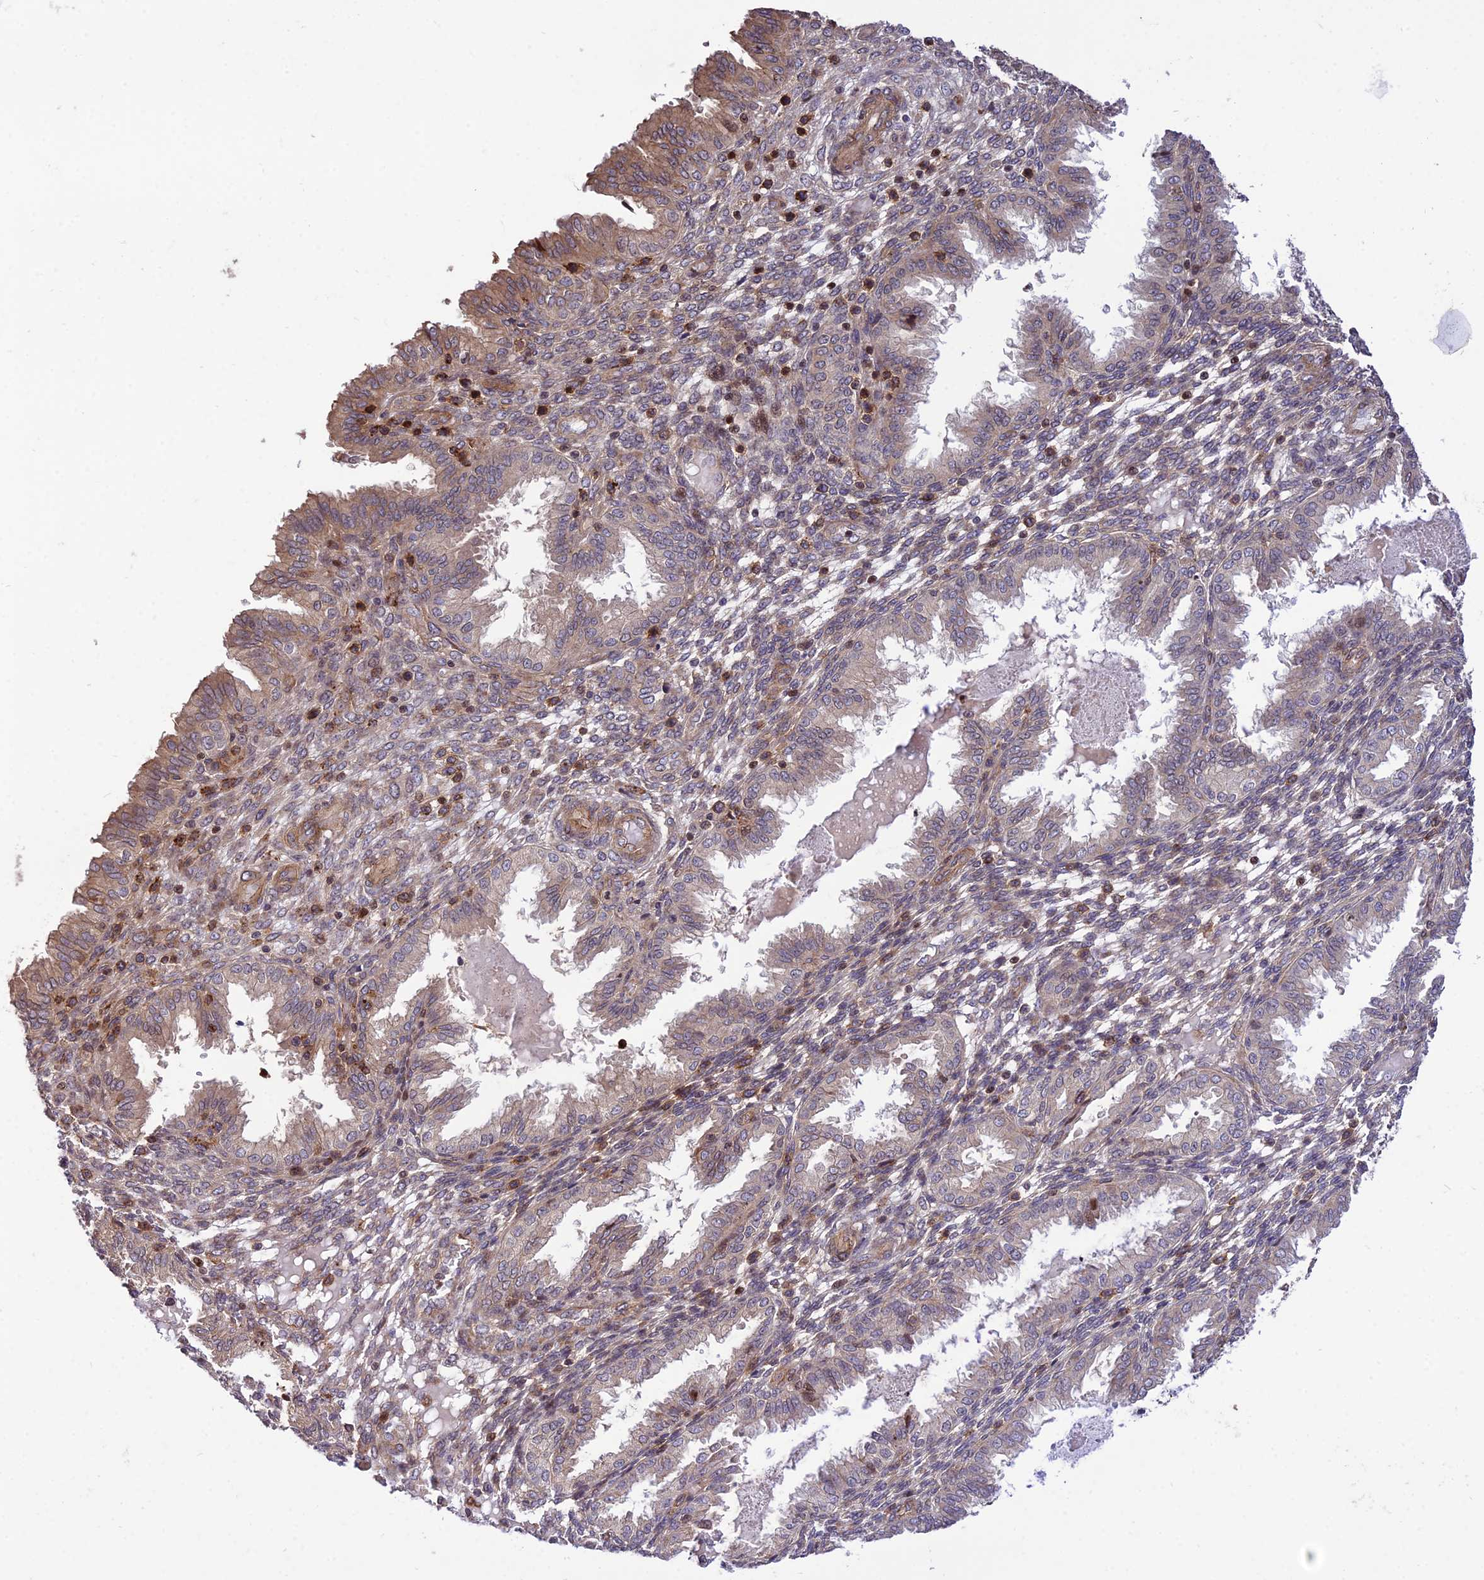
{"staining": {"intensity": "moderate", "quantity": "<25%", "location": "cytoplasmic/membranous"}, "tissue": "endometrium", "cell_type": "Cells in endometrial stroma", "image_type": "normal", "snomed": [{"axis": "morphology", "description": "Normal tissue, NOS"}, {"axis": "topography", "description": "Endometrium"}], "caption": "A brown stain labels moderate cytoplasmic/membranous positivity of a protein in cells in endometrial stroma of unremarkable endometrium. Nuclei are stained in blue.", "gene": "SMG6", "patient": {"sex": "female", "age": 33}}